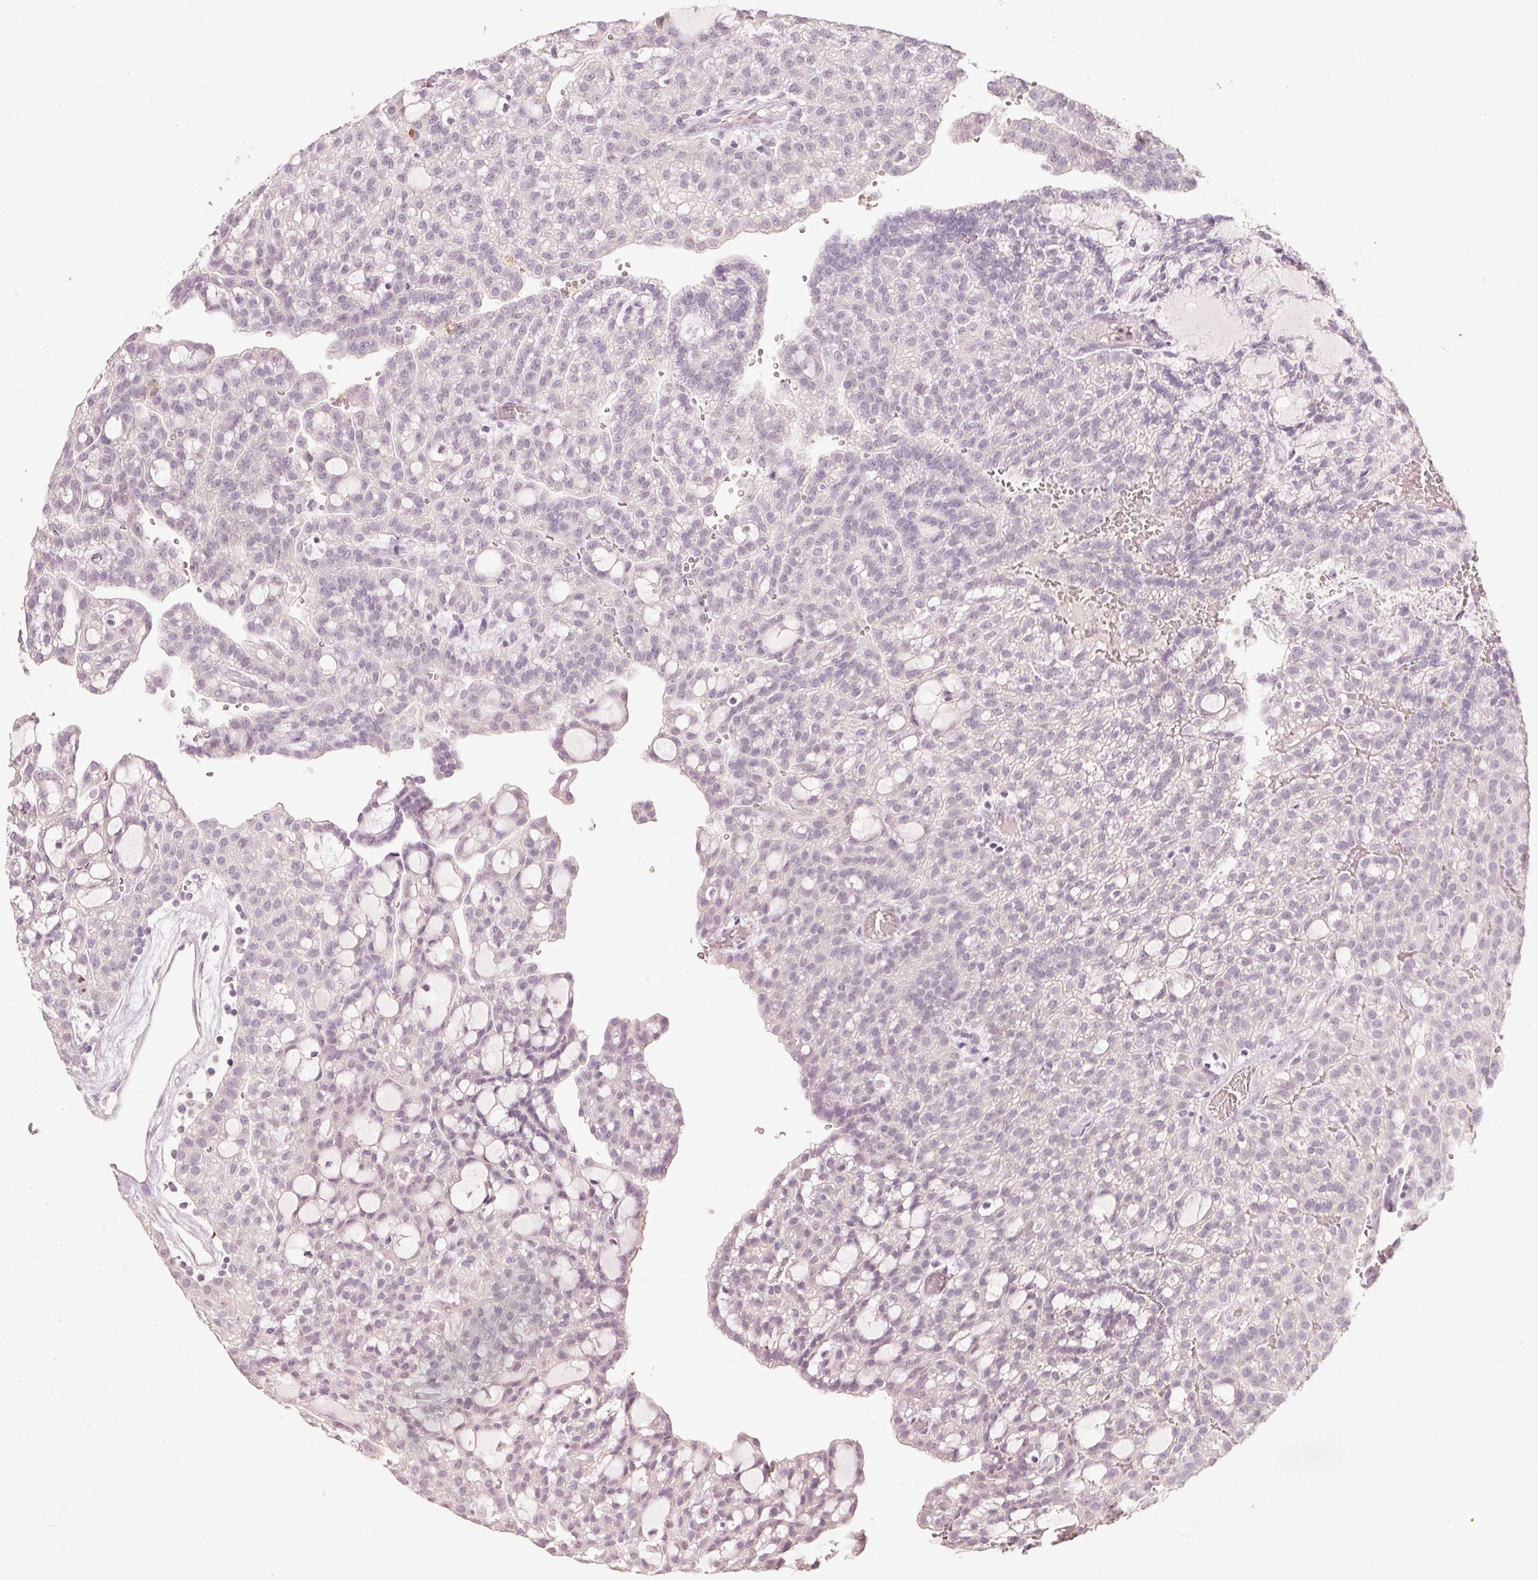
{"staining": {"intensity": "negative", "quantity": "none", "location": "none"}, "tissue": "renal cancer", "cell_type": "Tumor cells", "image_type": "cancer", "snomed": [{"axis": "morphology", "description": "Adenocarcinoma, NOS"}, {"axis": "topography", "description": "Kidney"}], "caption": "The immunohistochemistry image has no significant staining in tumor cells of adenocarcinoma (renal) tissue. The staining was performed using DAB to visualize the protein expression in brown, while the nuclei were stained in blue with hematoxylin (Magnification: 20x).", "gene": "STEAP1", "patient": {"sex": "male", "age": 63}}